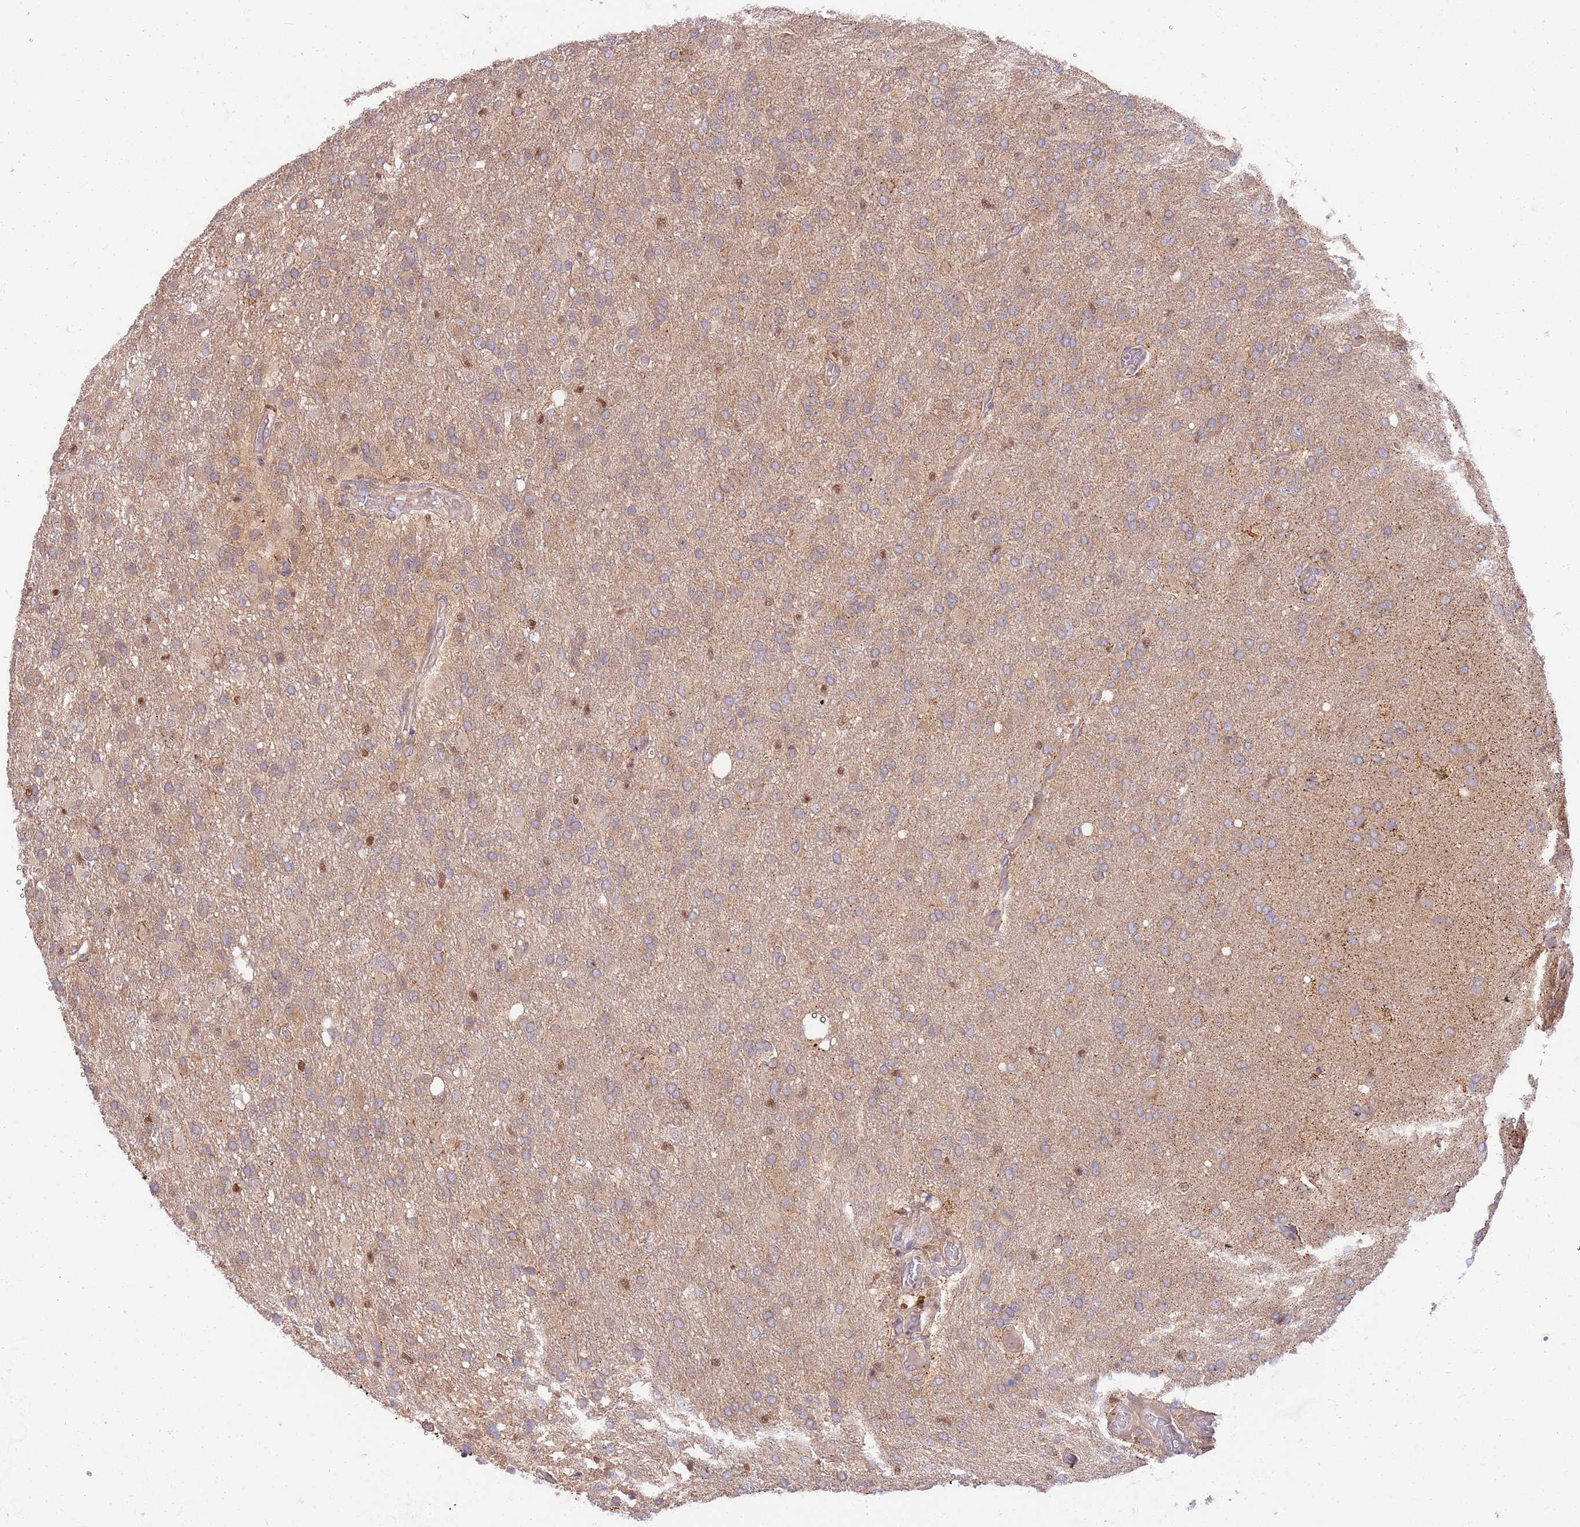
{"staining": {"intensity": "weak", "quantity": "25%-75%", "location": "cytoplasmic/membranous"}, "tissue": "glioma", "cell_type": "Tumor cells", "image_type": "cancer", "snomed": [{"axis": "morphology", "description": "Glioma, malignant, High grade"}, {"axis": "topography", "description": "Brain"}], "caption": "This image reveals IHC staining of glioma, with low weak cytoplasmic/membranous positivity in approximately 25%-75% of tumor cells.", "gene": "OSBP", "patient": {"sex": "female", "age": 74}}